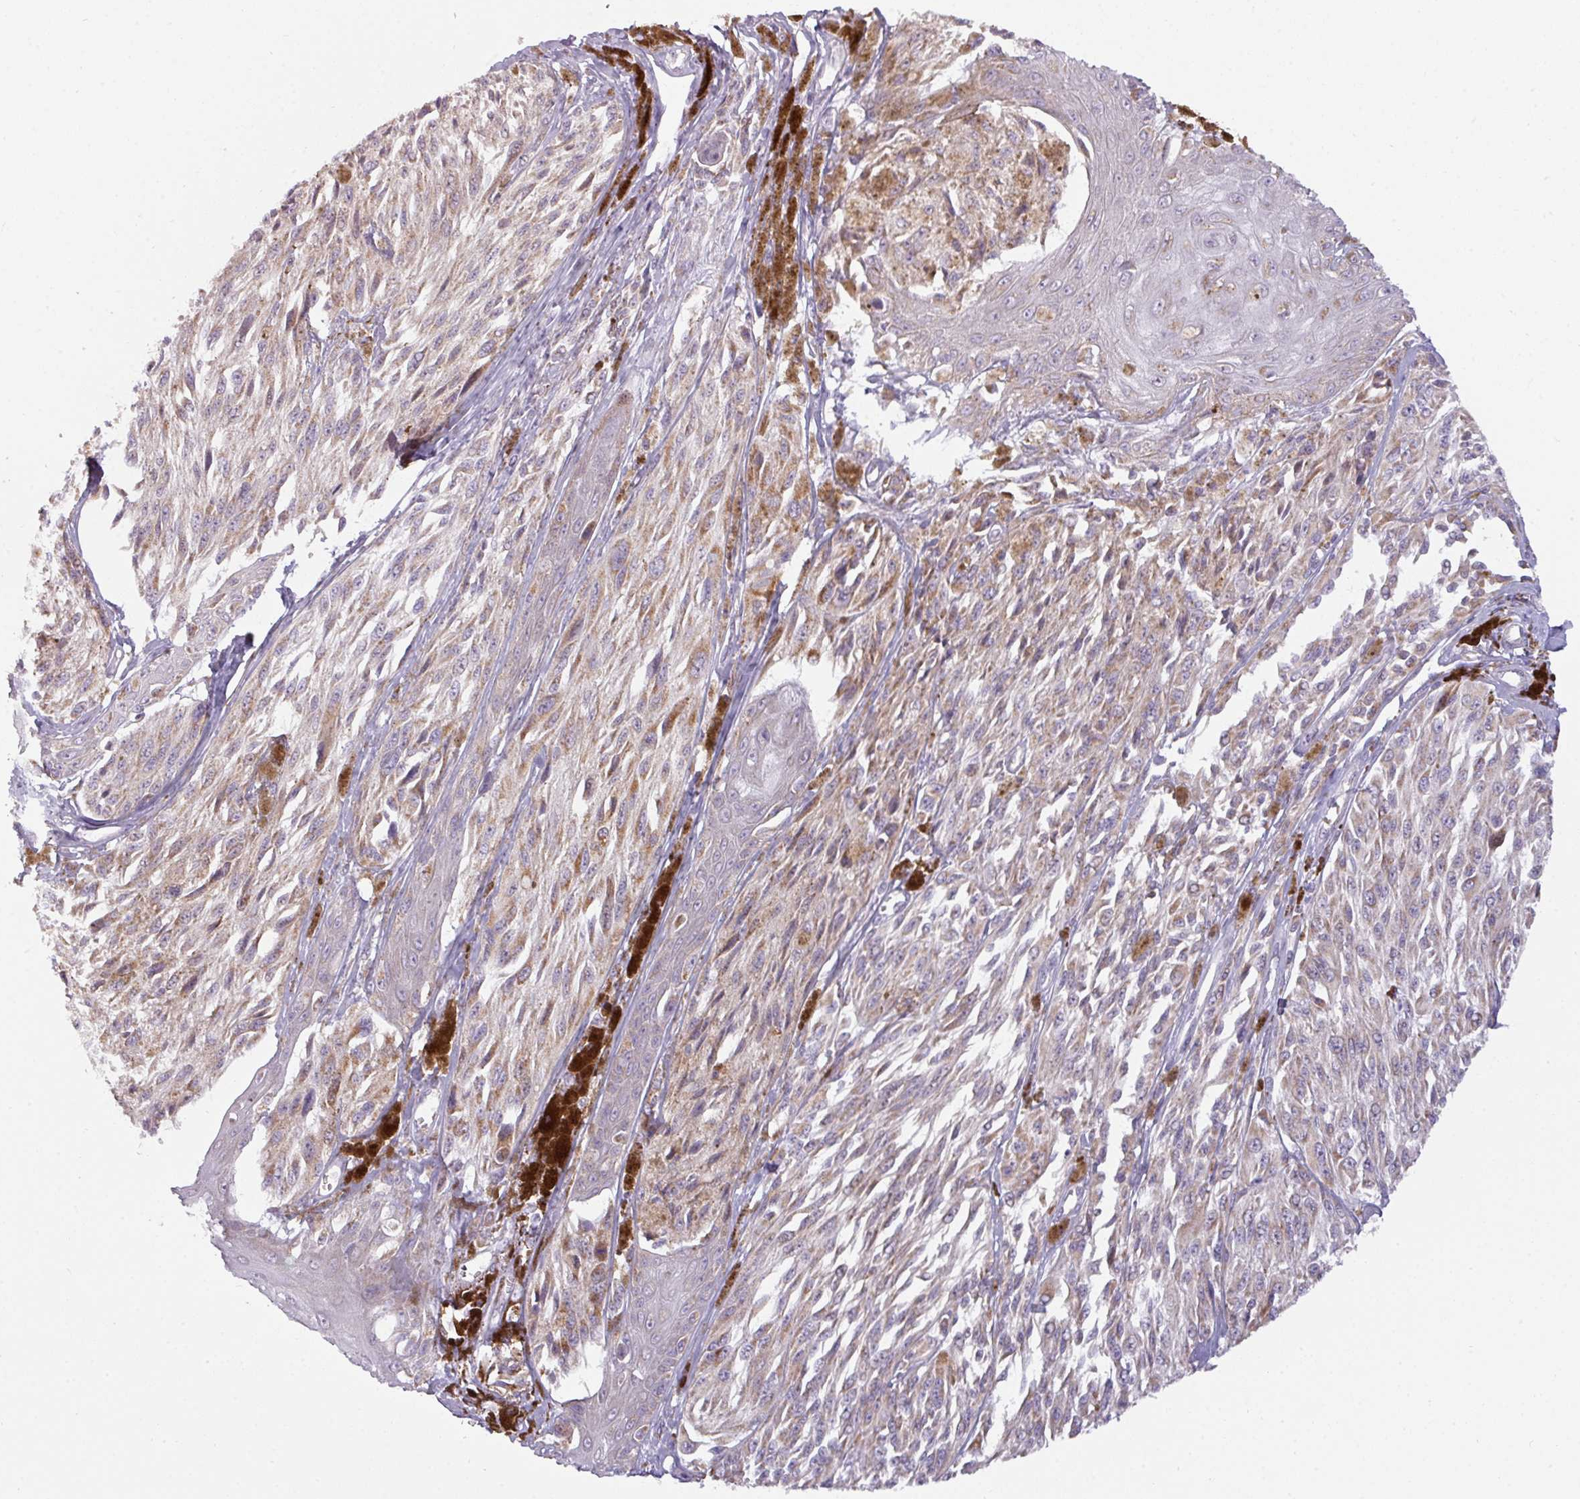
{"staining": {"intensity": "weak", "quantity": "25%-75%", "location": "cytoplasmic/membranous"}, "tissue": "melanoma", "cell_type": "Tumor cells", "image_type": "cancer", "snomed": [{"axis": "morphology", "description": "Malignant melanoma, NOS"}, {"axis": "topography", "description": "Skin"}], "caption": "Human malignant melanoma stained for a protein (brown) displays weak cytoplasmic/membranous positive staining in approximately 25%-75% of tumor cells.", "gene": "C2orf68", "patient": {"sex": "male", "age": 94}}